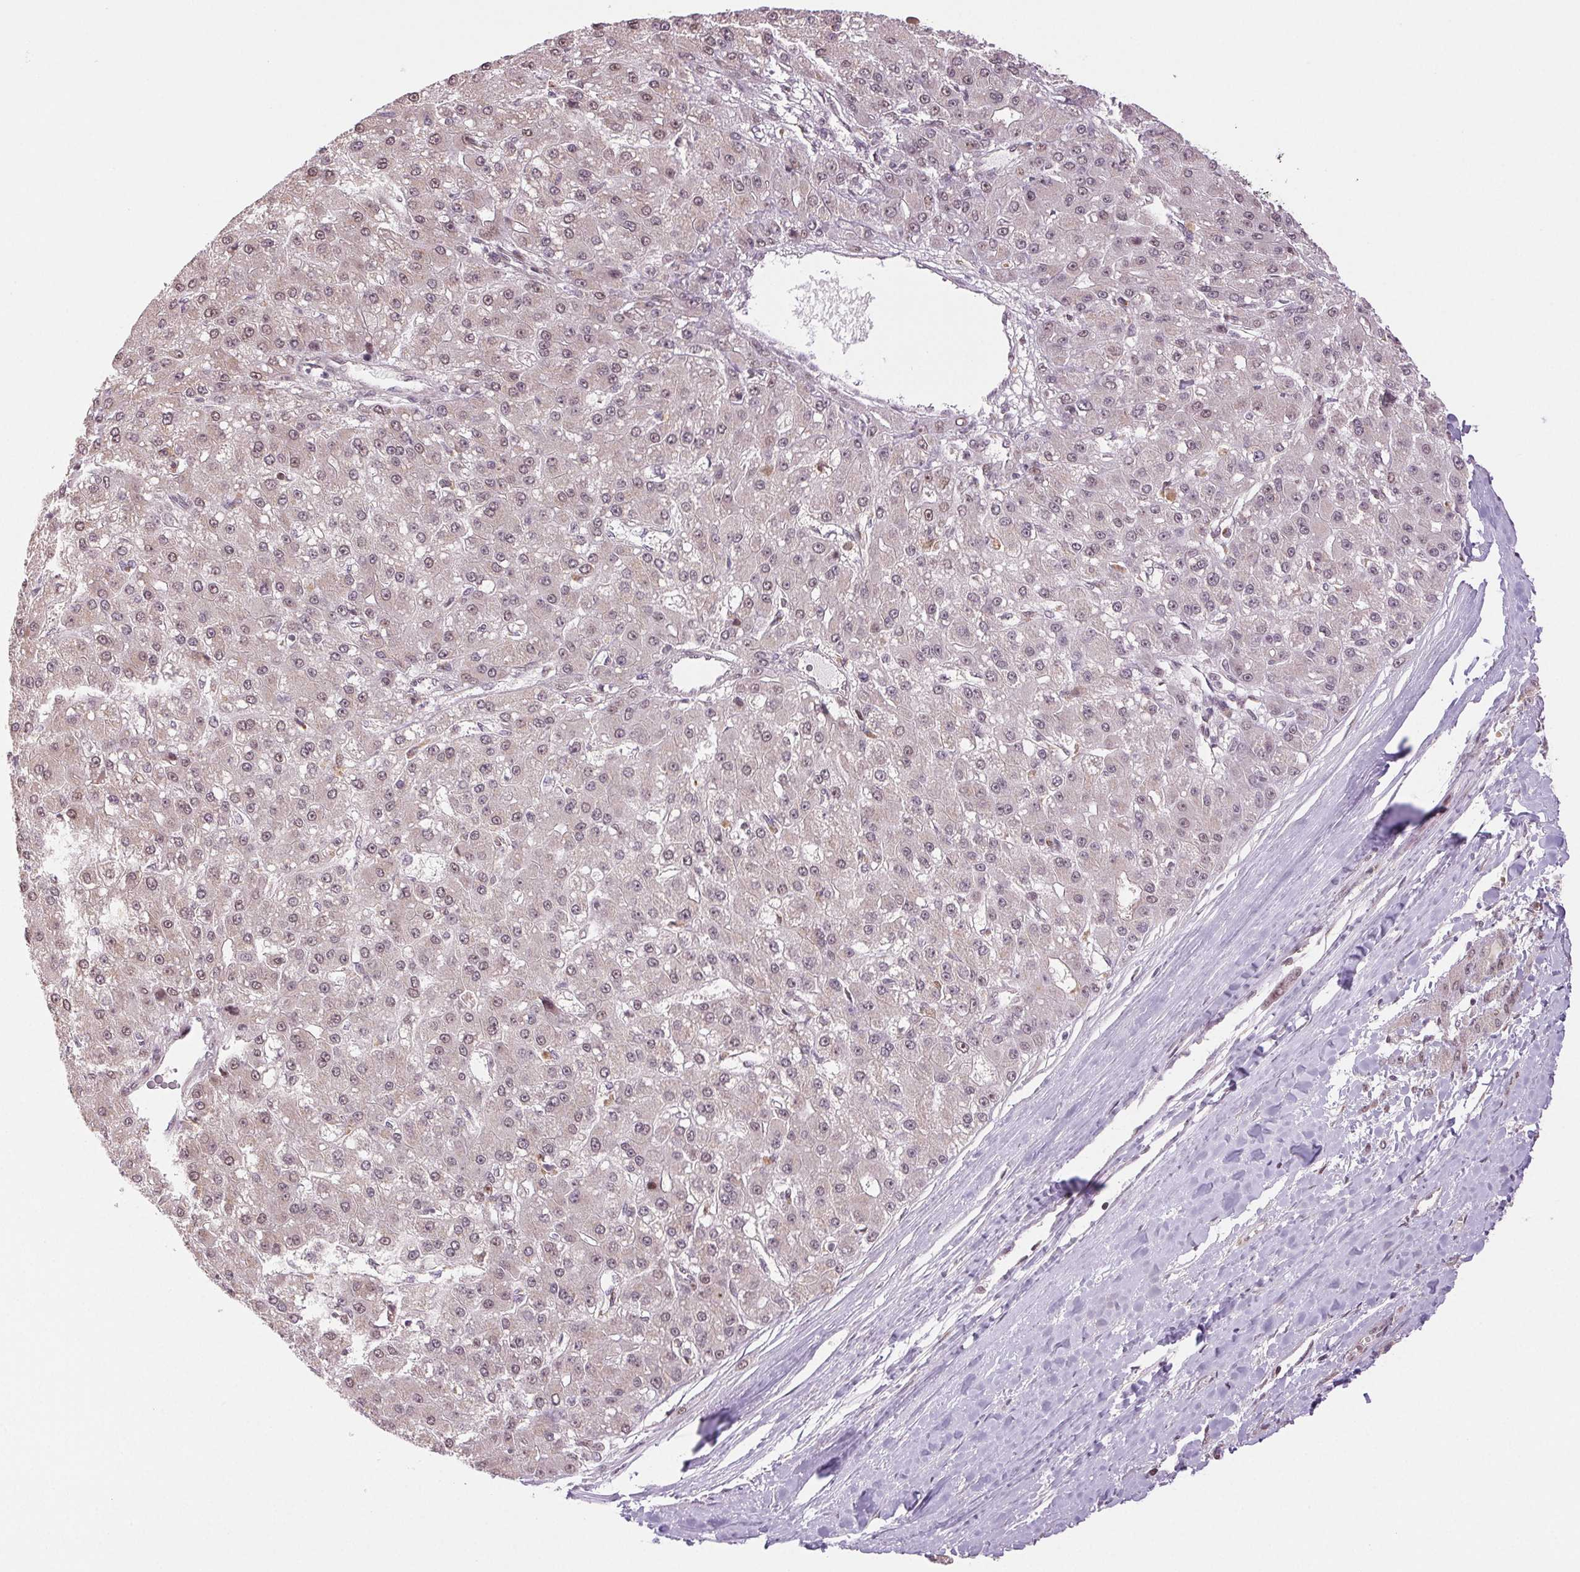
{"staining": {"intensity": "weak", "quantity": "25%-75%", "location": "cytoplasmic/membranous,nuclear"}, "tissue": "liver cancer", "cell_type": "Tumor cells", "image_type": "cancer", "snomed": [{"axis": "morphology", "description": "Carcinoma, Hepatocellular, NOS"}, {"axis": "topography", "description": "Liver"}], "caption": "Tumor cells display low levels of weak cytoplasmic/membranous and nuclear positivity in about 25%-75% of cells in liver cancer. Immunohistochemistry (ihc) stains the protein in brown and the nuclei are stained blue.", "gene": "GRHL3", "patient": {"sex": "male", "age": 67}}